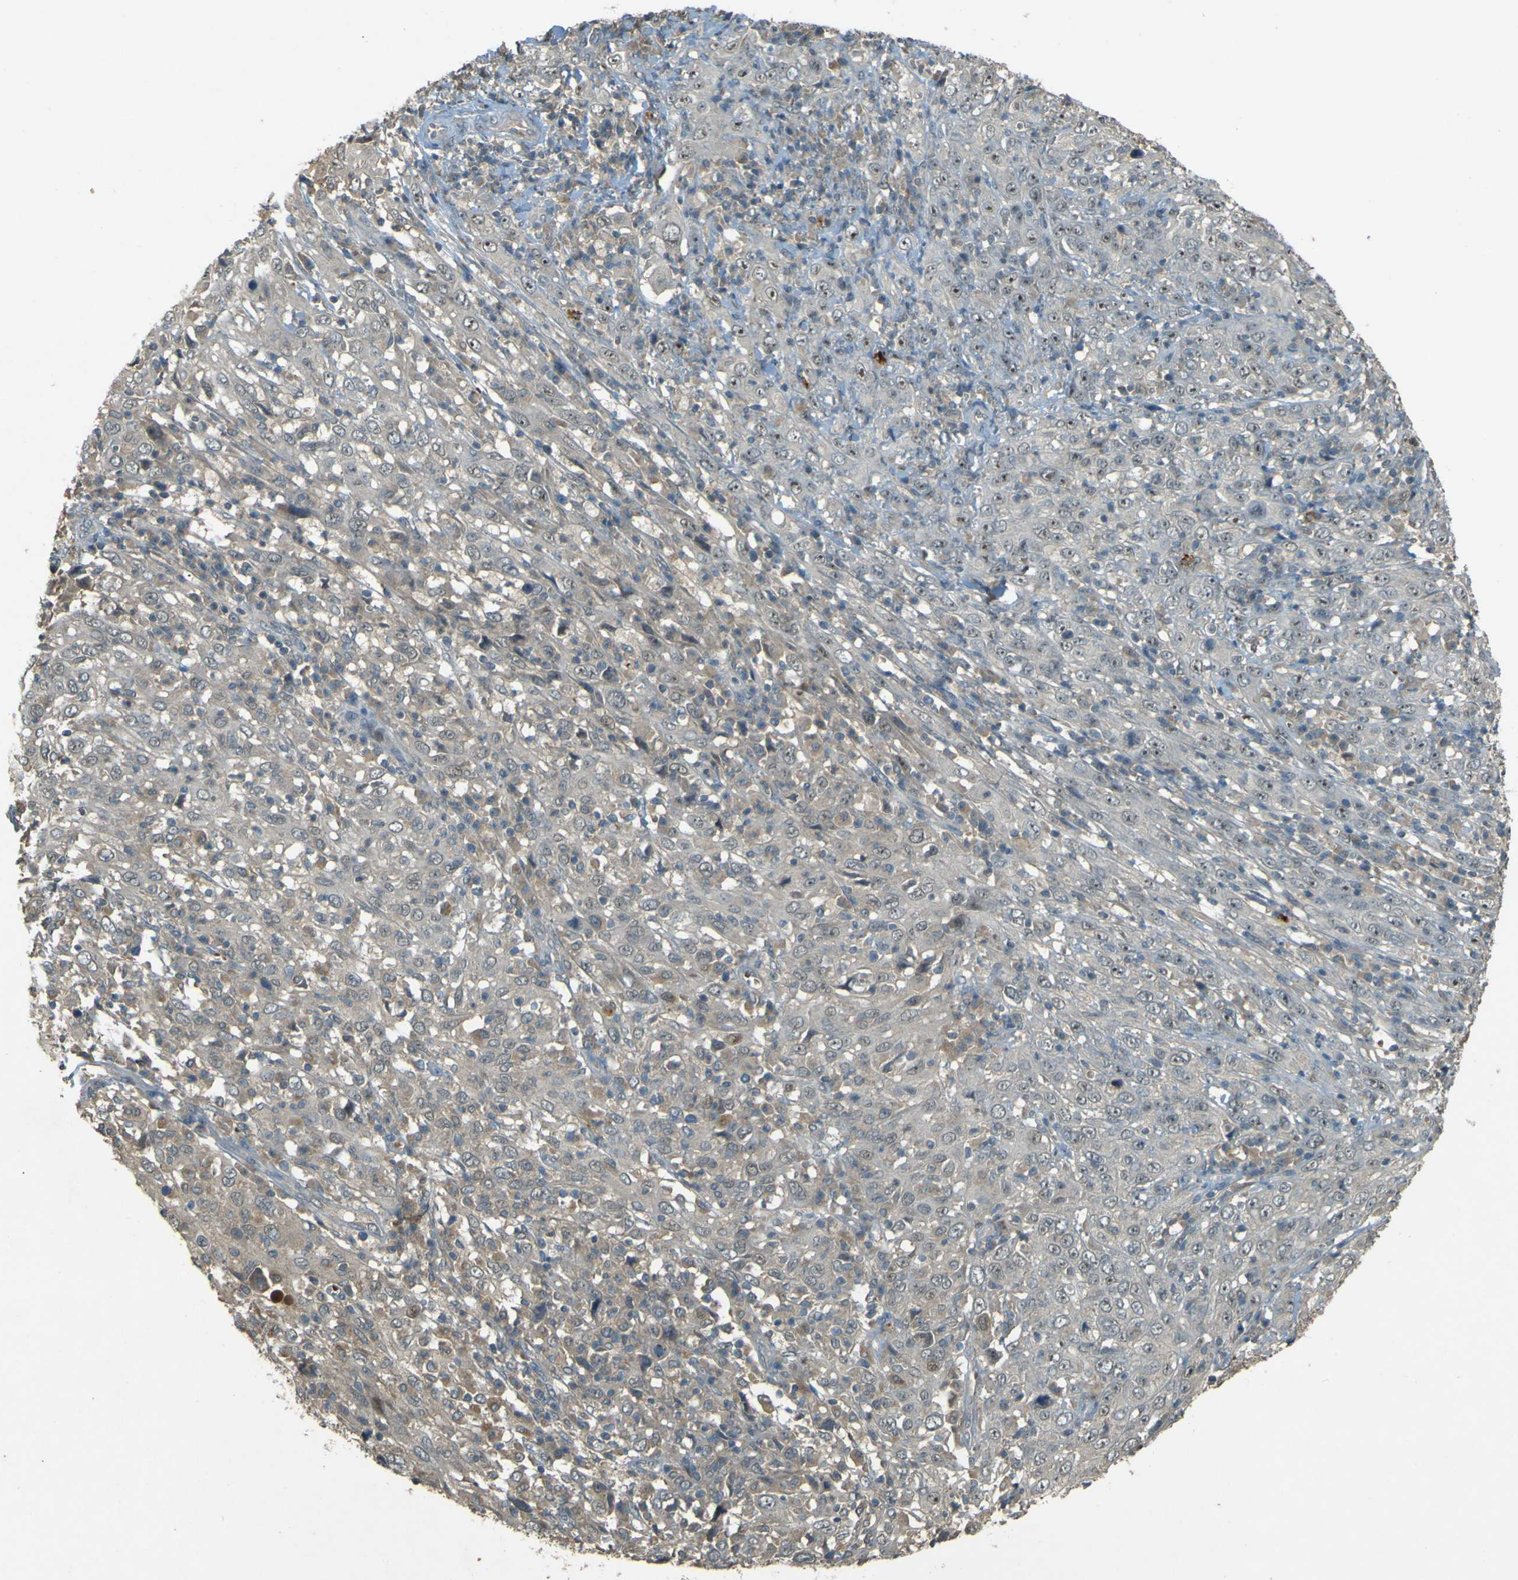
{"staining": {"intensity": "weak", "quantity": ">75%", "location": "cytoplasmic/membranous"}, "tissue": "cervical cancer", "cell_type": "Tumor cells", "image_type": "cancer", "snomed": [{"axis": "morphology", "description": "Squamous cell carcinoma, NOS"}, {"axis": "topography", "description": "Cervix"}], "caption": "Protein staining shows weak cytoplasmic/membranous expression in about >75% of tumor cells in cervical squamous cell carcinoma. (IHC, brightfield microscopy, high magnification).", "gene": "MPDZ", "patient": {"sex": "female", "age": 46}}